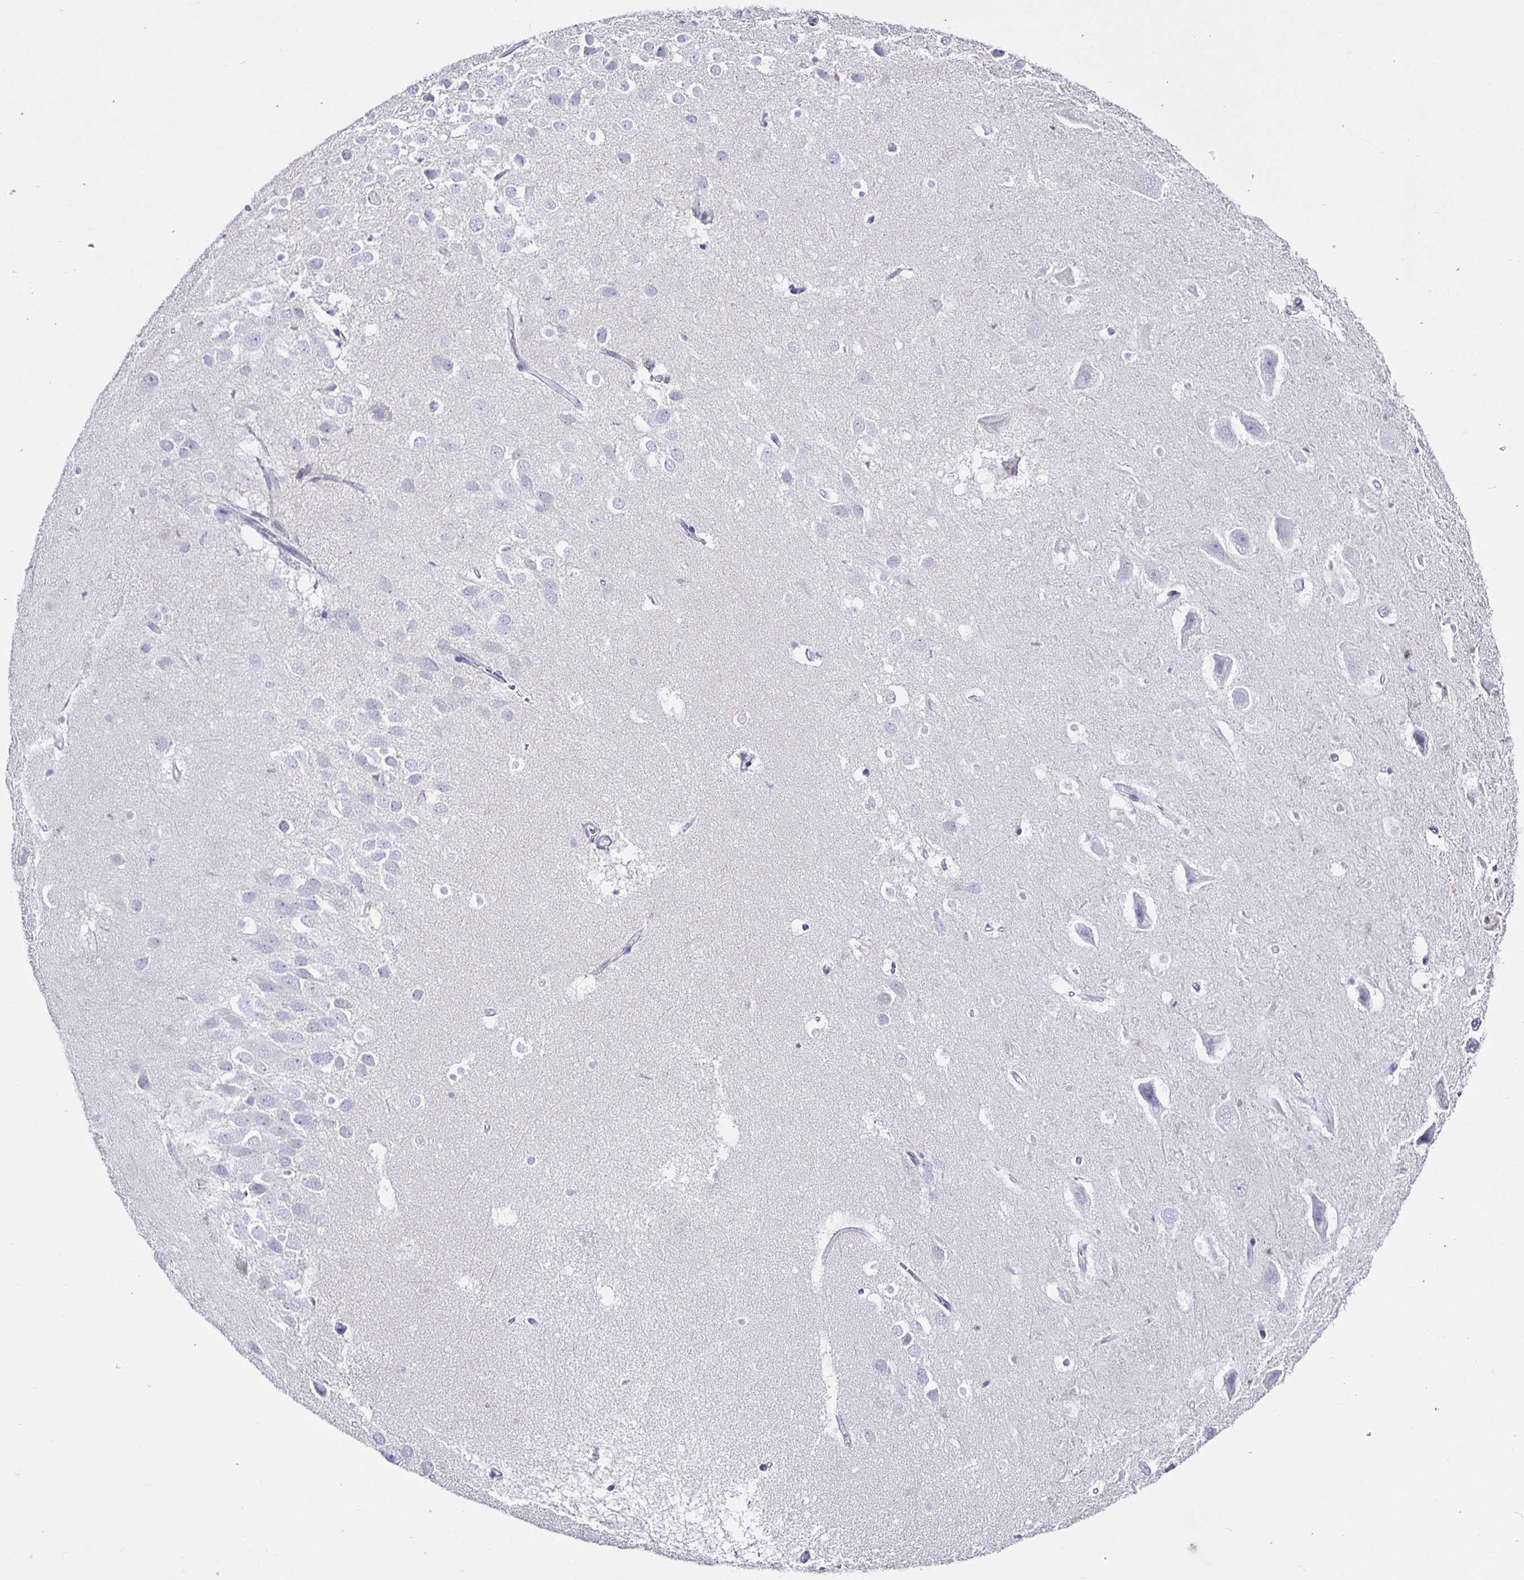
{"staining": {"intensity": "negative", "quantity": "none", "location": "none"}, "tissue": "hippocampus", "cell_type": "Glial cells", "image_type": "normal", "snomed": [{"axis": "morphology", "description": "Normal tissue, NOS"}, {"axis": "topography", "description": "Hippocampus"}], "caption": "This is an immunohistochemistry (IHC) histopathology image of normal hippocampus. There is no expression in glial cells.", "gene": "RUNX2", "patient": {"sex": "male", "age": 26}}